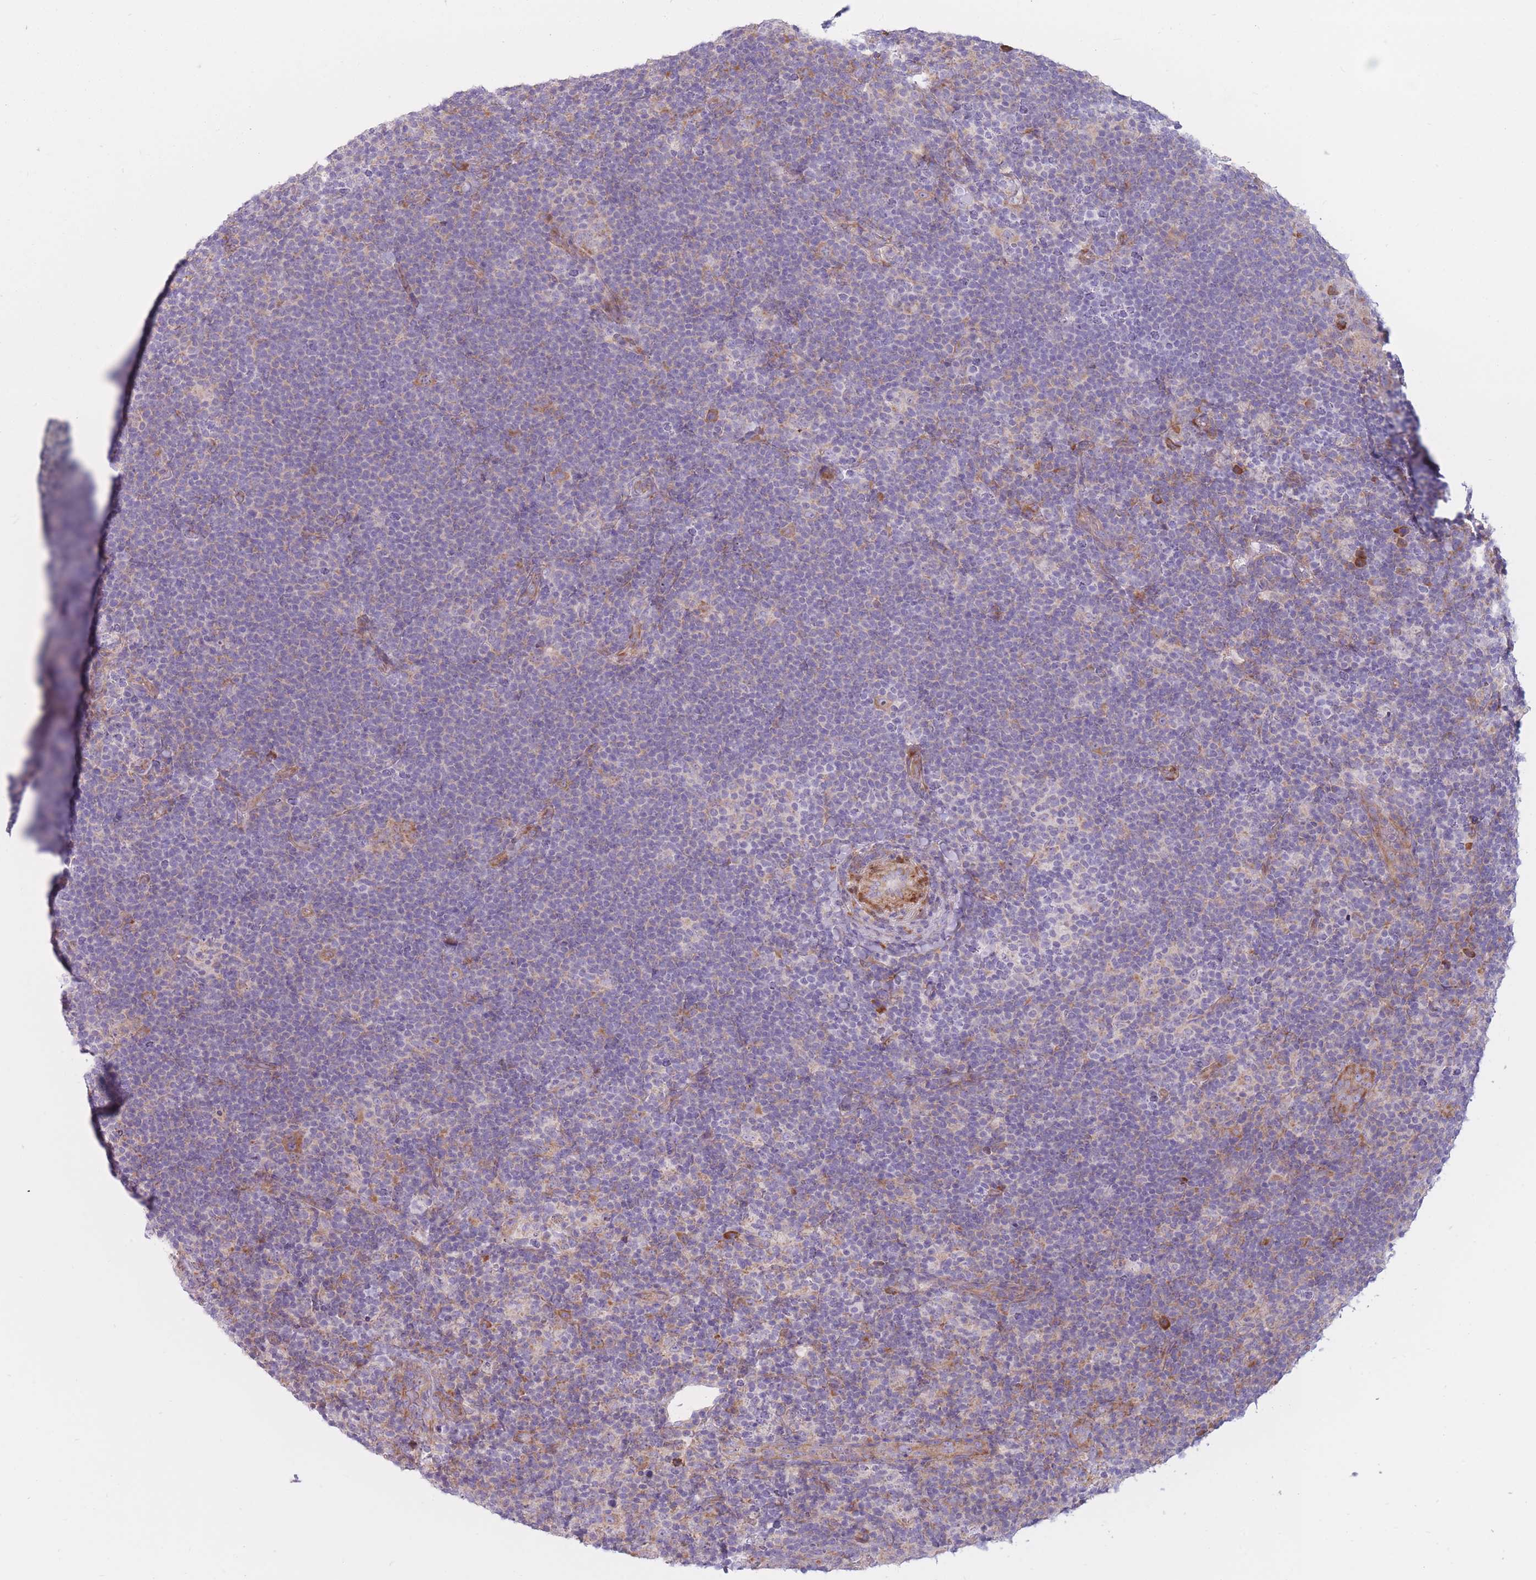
{"staining": {"intensity": "moderate", "quantity": "25%-75%", "location": "cytoplasmic/membranous"}, "tissue": "lymphoma", "cell_type": "Tumor cells", "image_type": "cancer", "snomed": [{"axis": "morphology", "description": "Hodgkin's disease, NOS"}, {"axis": "topography", "description": "Lymph node"}], "caption": "An image of lymphoma stained for a protein shows moderate cytoplasmic/membranous brown staining in tumor cells.", "gene": "RPL18", "patient": {"sex": "female", "age": 57}}